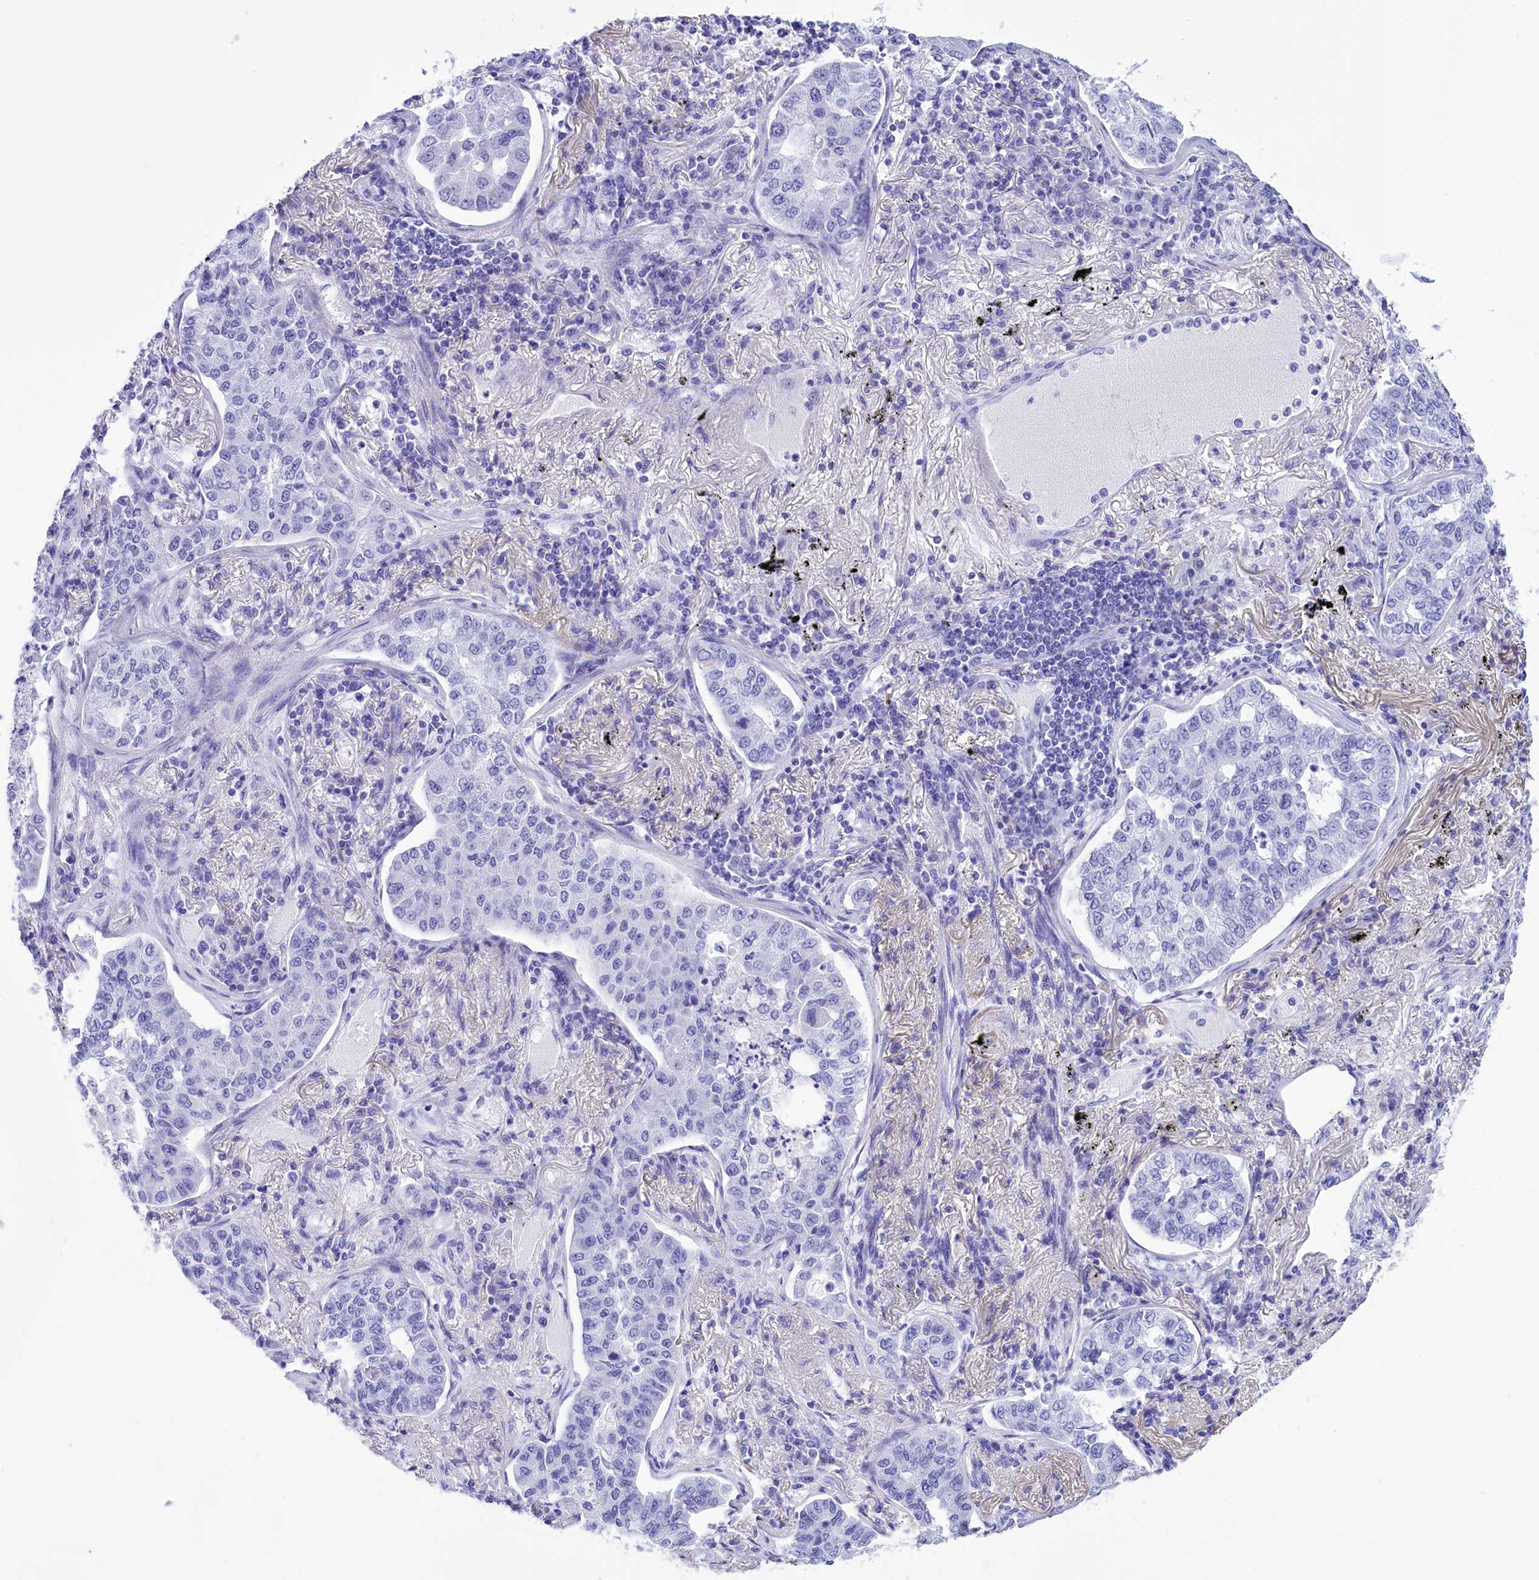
{"staining": {"intensity": "negative", "quantity": "none", "location": "none"}, "tissue": "lung cancer", "cell_type": "Tumor cells", "image_type": "cancer", "snomed": [{"axis": "morphology", "description": "Adenocarcinoma, NOS"}, {"axis": "topography", "description": "Lung"}], "caption": "Immunohistochemical staining of human lung adenocarcinoma shows no significant staining in tumor cells.", "gene": "BRI3", "patient": {"sex": "male", "age": 49}}